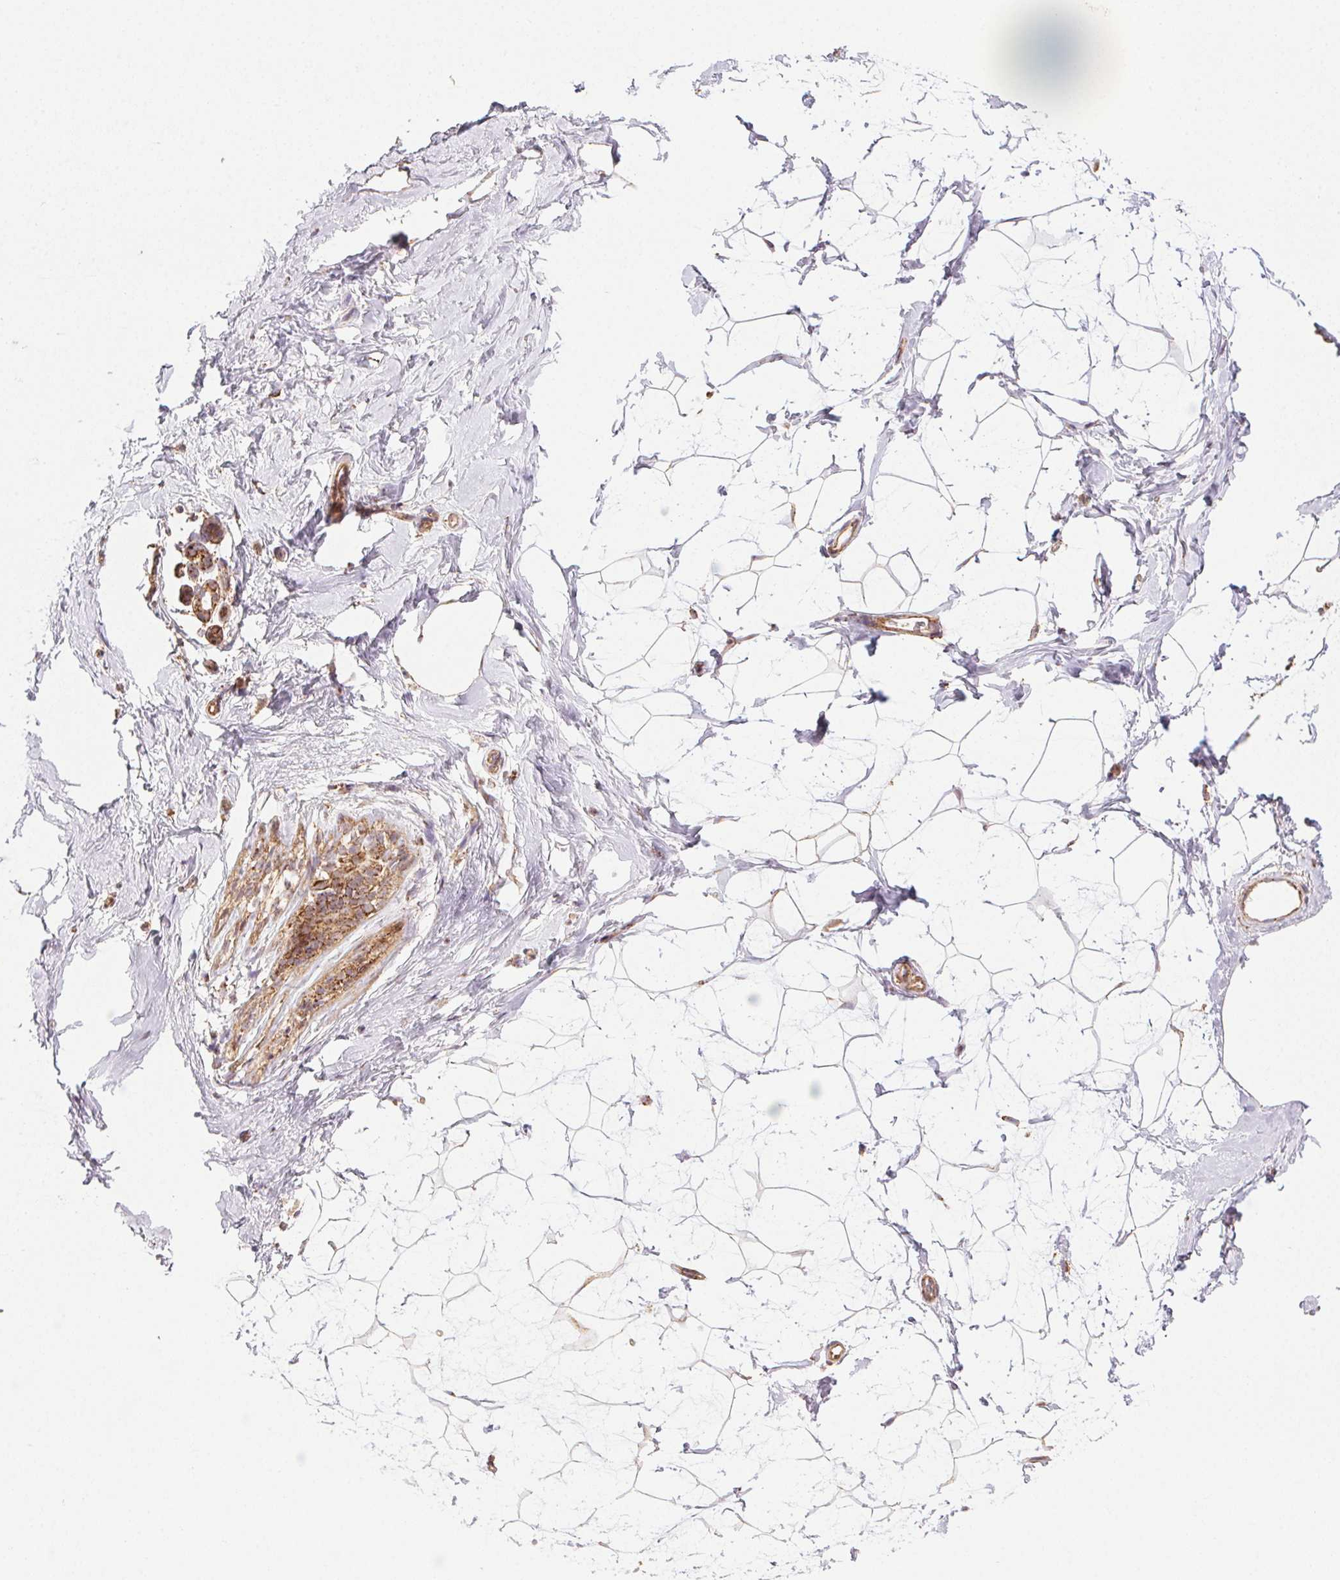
{"staining": {"intensity": "weak", "quantity": "25%-75%", "location": "cytoplasmic/membranous"}, "tissue": "breast", "cell_type": "Adipocytes", "image_type": "normal", "snomed": [{"axis": "morphology", "description": "Normal tissue, NOS"}, {"axis": "topography", "description": "Breast"}], "caption": "Human breast stained with a brown dye demonstrates weak cytoplasmic/membranous positive expression in approximately 25%-75% of adipocytes.", "gene": "CLPB", "patient": {"sex": "female", "age": 32}}